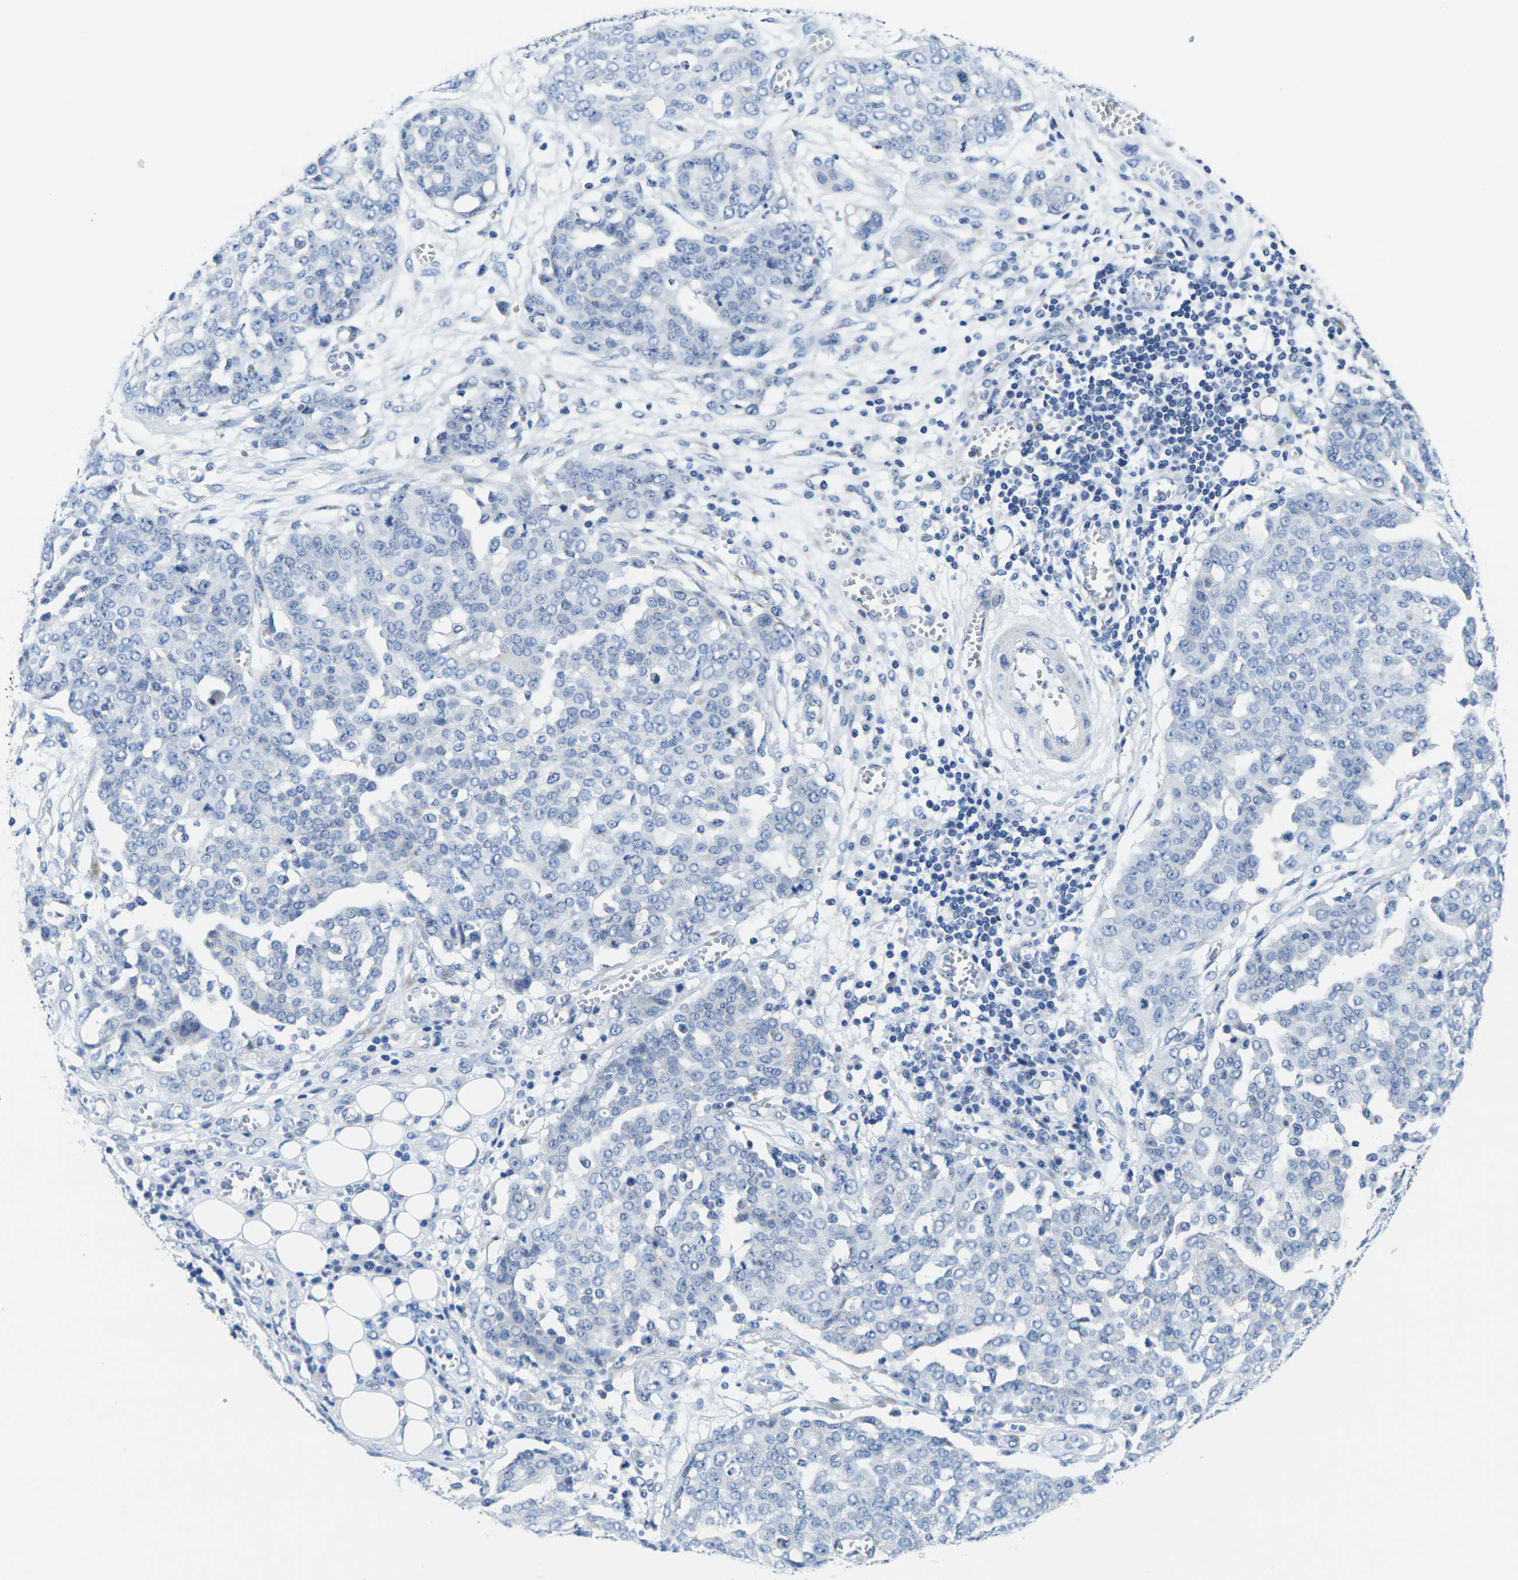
{"staining": {"intensity": "negative", "quantity": "none", "location": "none"}, "tissue": "ovarian cancer", "cell_type": "Tumor cells", "image_type": "cancer", "snomed": [{"axis": "morphology", "description": "Cystadenocarcinoma, serous, NOS"}, {"axis": "topography", "description": "Soft tissue"}, {"axis": "topography", "description": "Ovary"}], "caption": "The photomicrograph displays no significant positivity in tumor cells of ovarian cancer.", "gene": "CRK", "patient": {"sex": "female", "age": 57}}